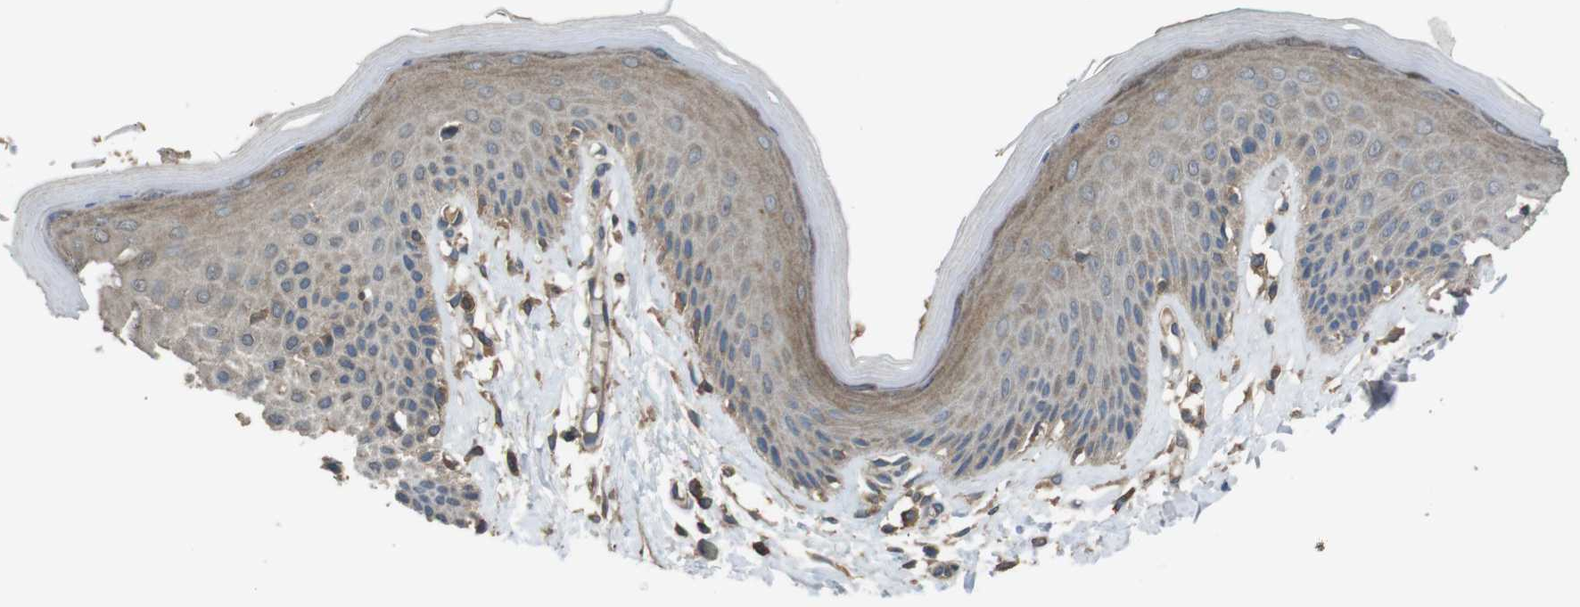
{"staining": {"intensity": "weak", "quantity": "25%-75%", "location": "cytoplasmic/membranous"}, "tissue": "skin", "cell_type": "Epidermal cells", "image_type": "normal", "snomed": [{"axis": "morphology", "description": "Normal tissue, NOS"}, {"axis": "topography", "description": "Vulva"}], "caption": "Epidermal cells show weak cytoplasmic/membranous staining in approximately 25%-75% of cells in benign skin.", "gene": "FUT2", "patient": {"sex": "female", "age": 73}}